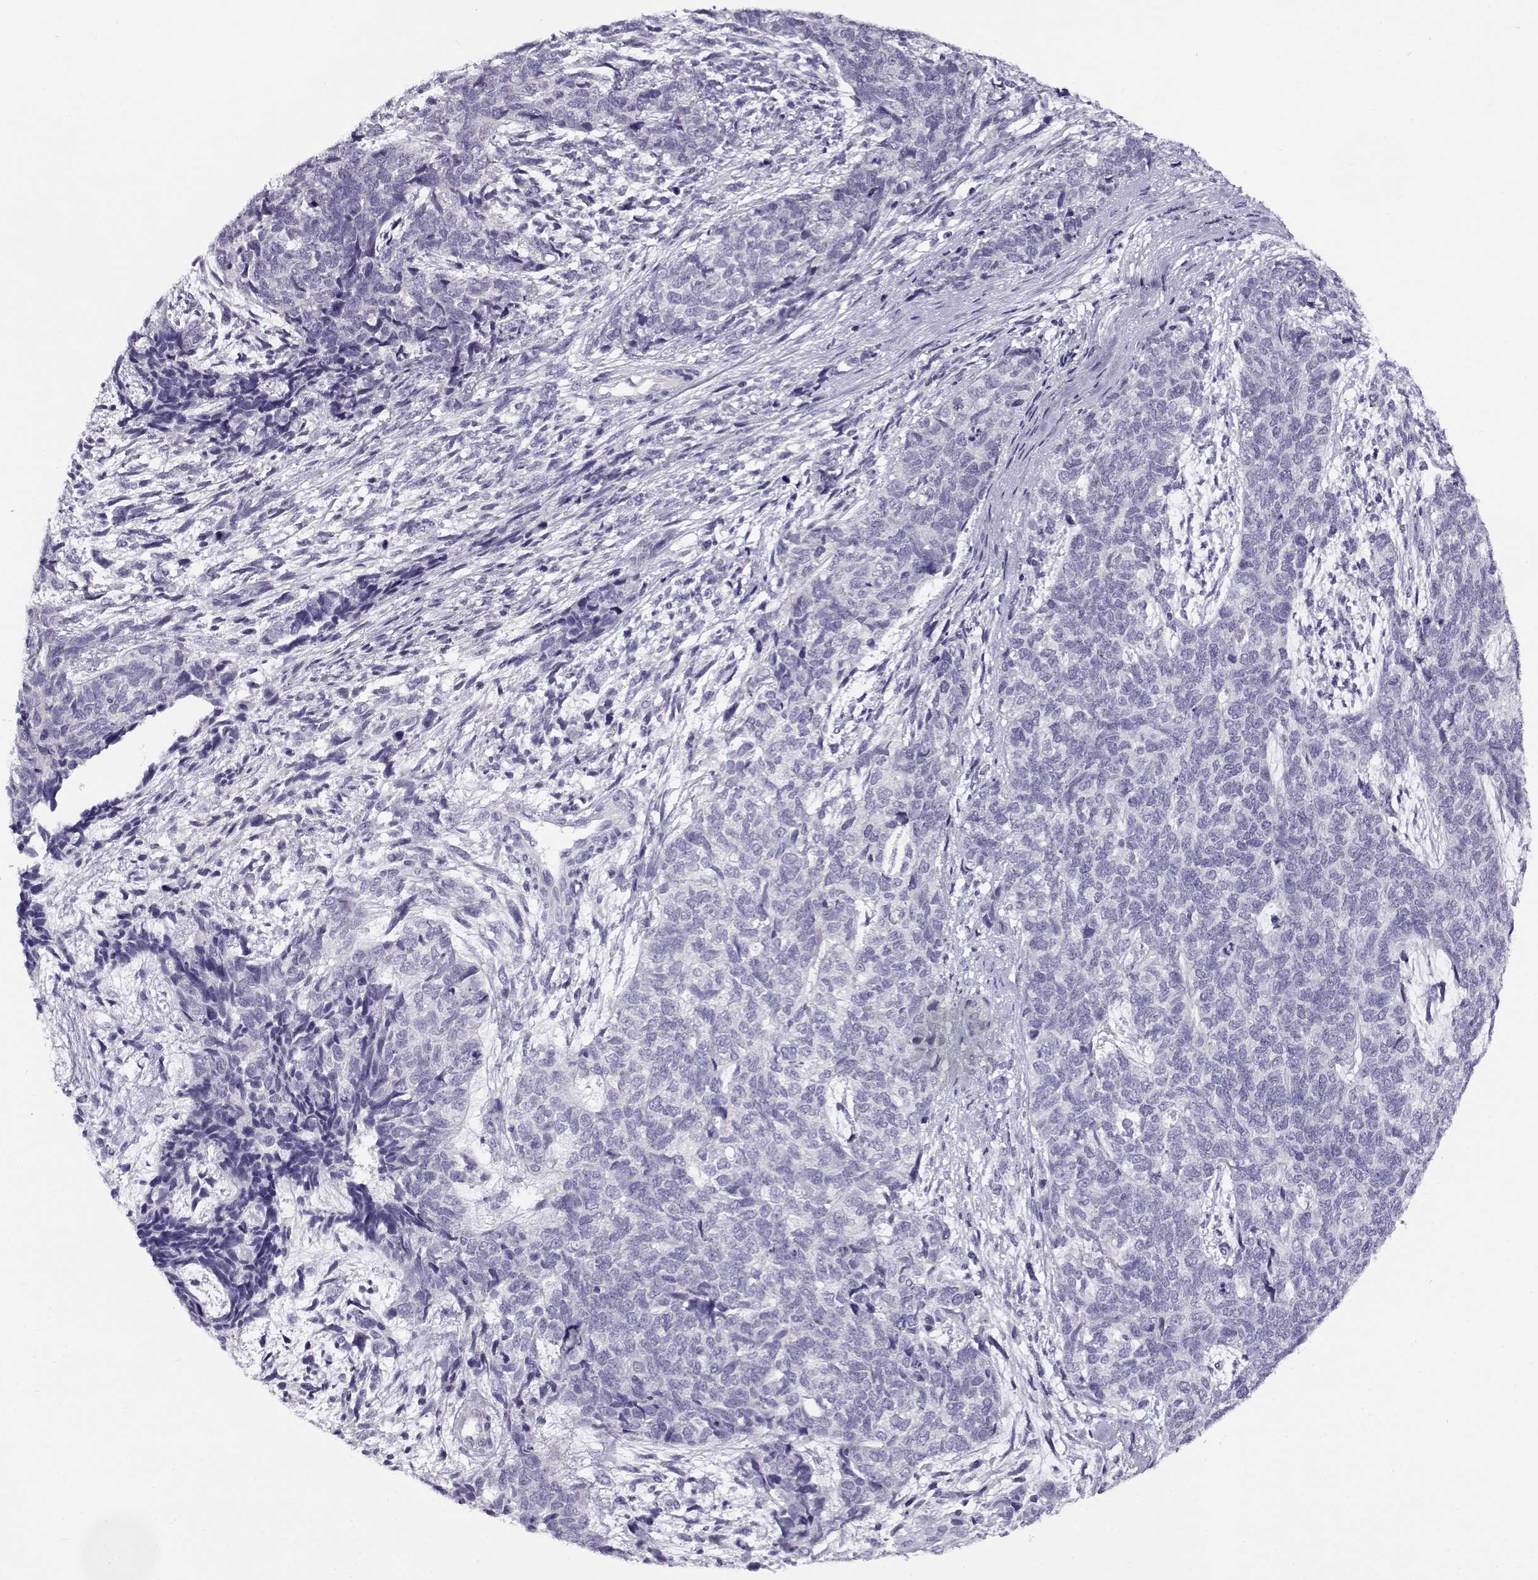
{"staining": {"intensity": "negative", "quantity": "none", "location": "none"}, "tissue": "cervical cancer", "cell_type": "Tumor cells", "image_type": "cancer", "snomed": [{"axis": "morphology", "description": "Squamous cell carcinoma, NOS"}, {"axis": "topography", "description": "Cervix"}], "caption": "Squamous cell carcinoma (cervical) was stained to show a protein in brown. There is no significant staining in tumor cells.", "gene": "FEZF1", "patient": {"sex": "female", "age": 63}}